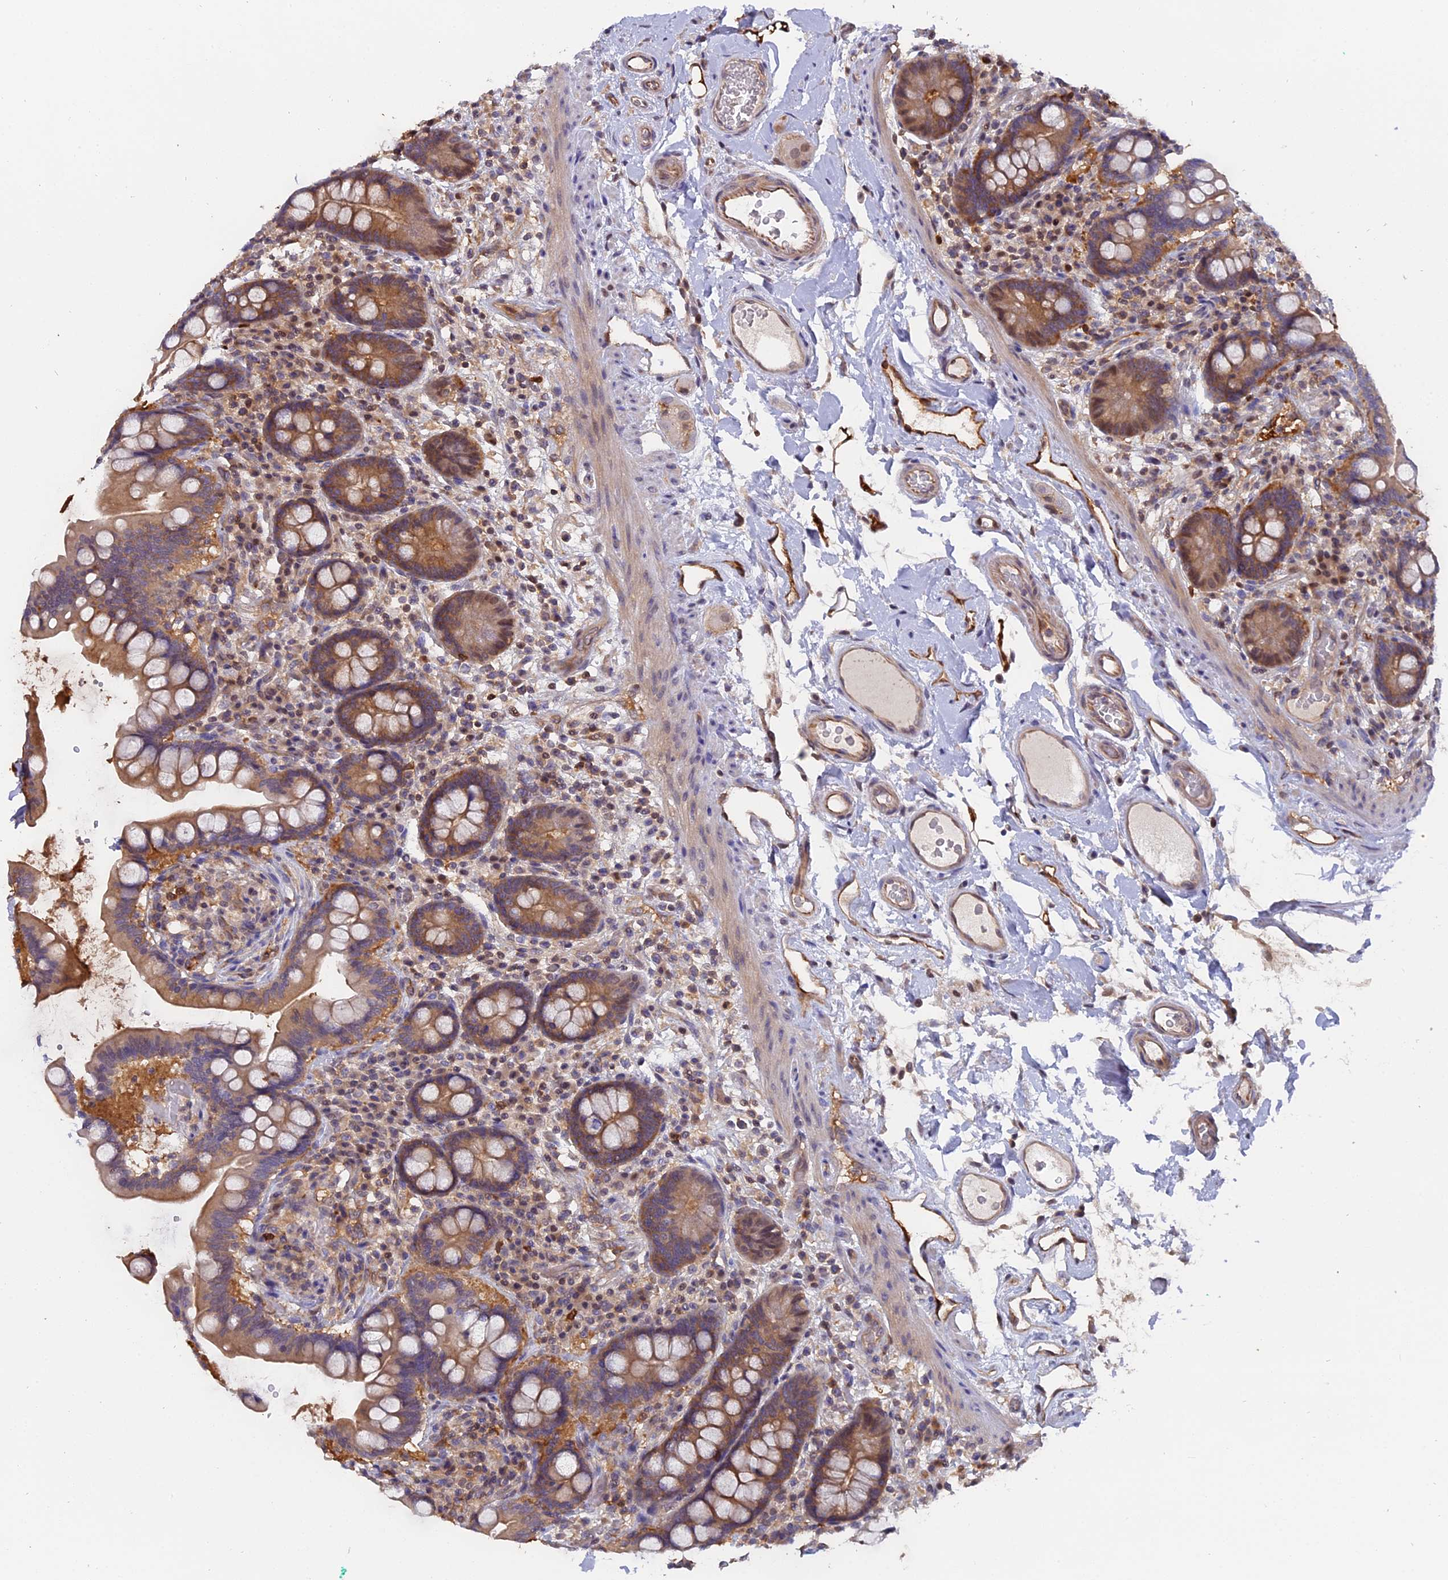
{"staining": {"intensity": "moderate", "quantity": ">75%", "location": "cytoplasmic/membranous"}, "tissue": "colon", "cell_type": "Endothelial cells", "image_type": "normal", "snomed": [{"axis": "morphology", "description": "Normal tissue, NOS"}, {"axis": "topography", "description": "Colon"}], "caption": "Immunohistochemical staining of normal human colon shows moderate cytoplasmic/membranous protein expression in about >75% of endothelial cells.", "gene": "FAM118B", "patient": {"sex": "male", "age": 73}}